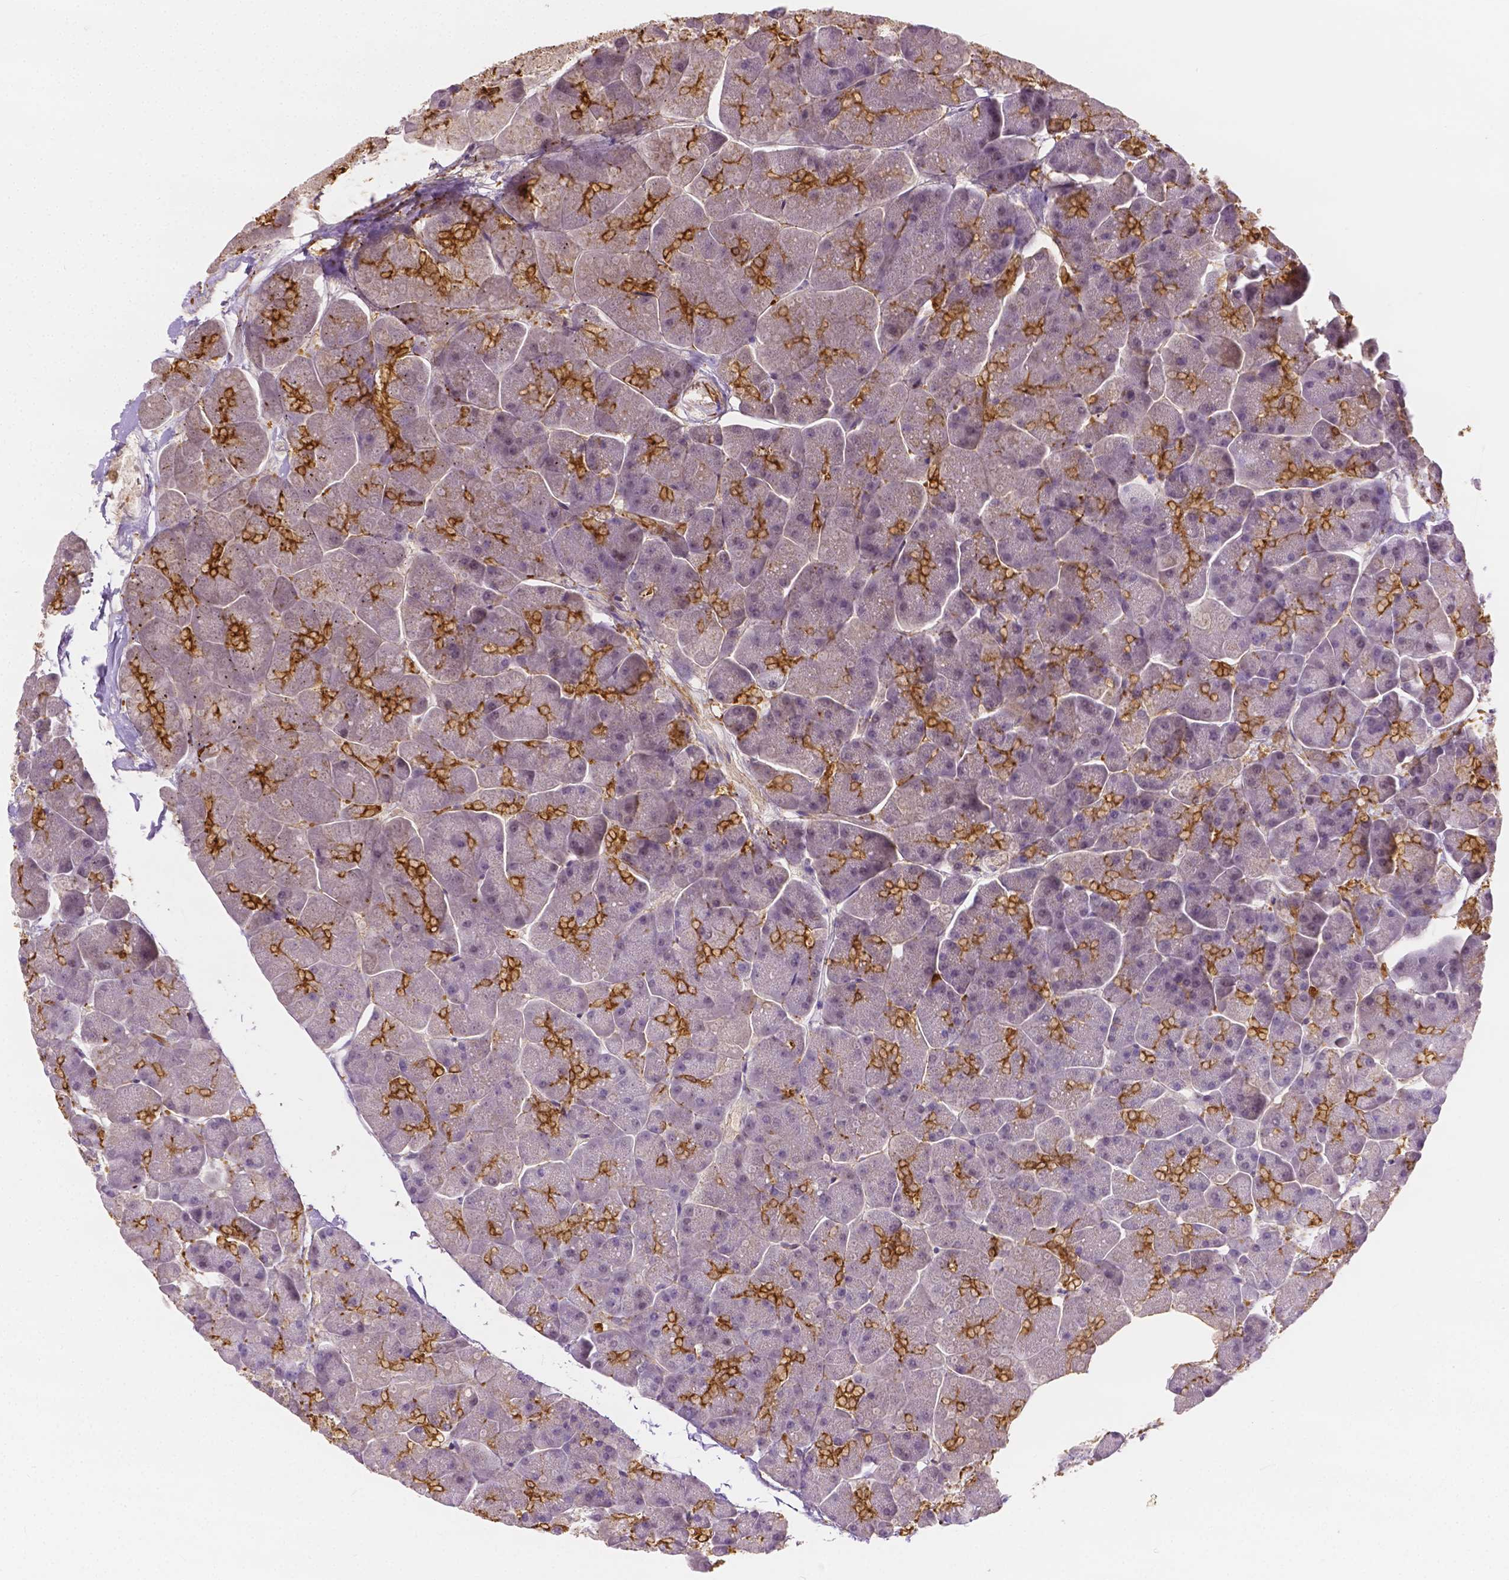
{"staining": {"intensity": "moderate", "quantity": "<25%", "location": "cytoplasmic/membranous"}, "tissue": "pancreas", "cell_type": "Exocrine glandular cells", "image_type": "normal", "snomed": [{"axis": "morphology", "description": "Normal tissue, NOS"}, {"axis": "topography", "description": "Pancreas"}, {"axis": "topography", "description": "Peripheral nerve tissue"}], "caption": "Exocrine glandular cells show low levels of moderate cytoplasmic/membranous expression in about <25% of cells in normal human pancreas. The staining is performed using DAB (3,3'-diaminobenzidine) brown chromogen to label protein expression. The nuclei are counter-stained blue using hematoxylin.", "gene": "ZNRD2", "patient": {"sex": "male", "age": 54}}